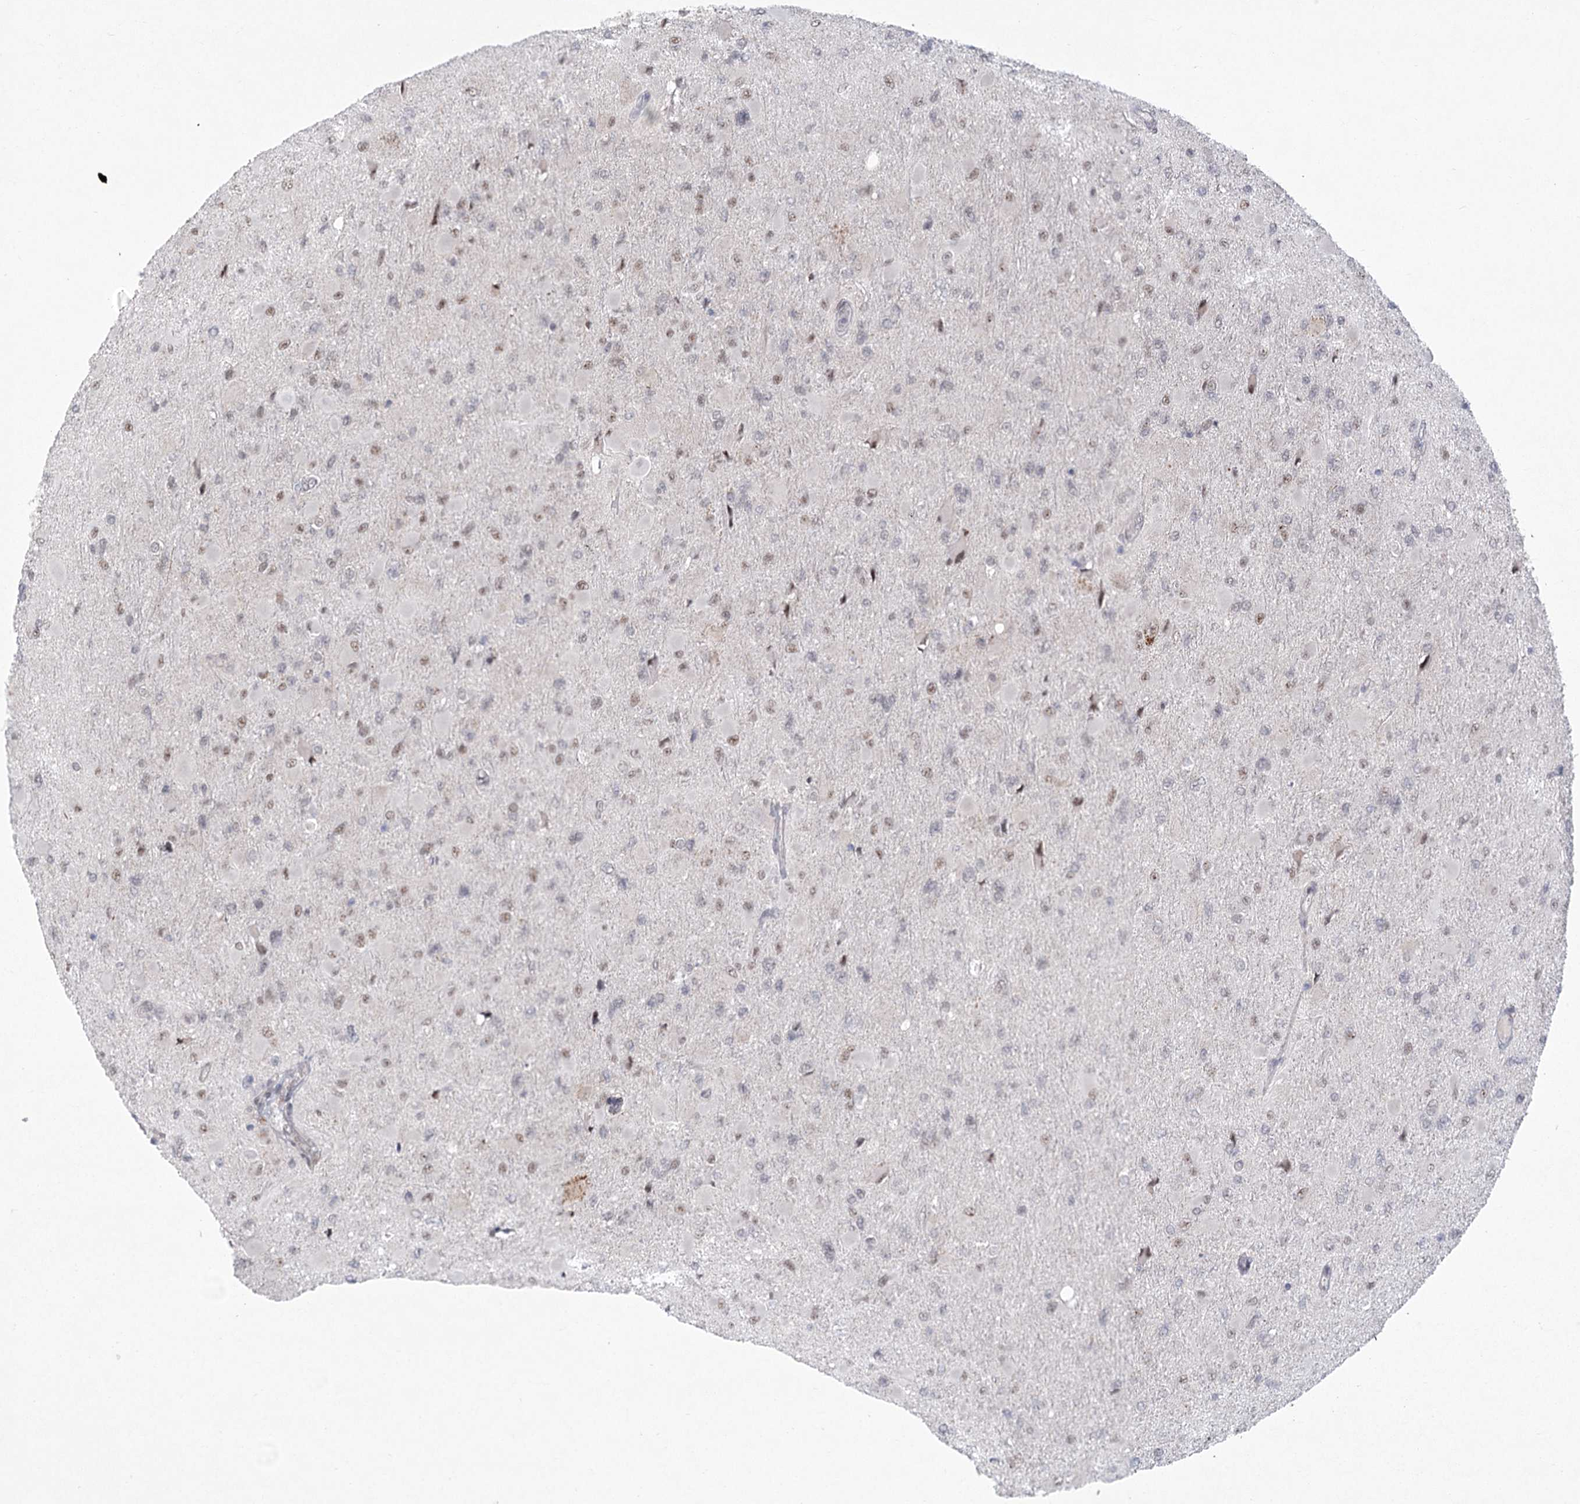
{"staining": {"intensity": "weak", "quantity": "25%-75%", "location": "nuclear"}, "tissue": "glioma", "cell_type": "Tumor cells", "image_type": "cancer", "snomed": [{"axis": "morphology", "description": "Glioma, malignant, High grade"}, {"axis": "topography", "description": "Cerebral cortex"}], "caption": "Immunohistochemistry image of neoplastic tissue: human glioma stained using immunohistochemistry demonstrates low levels of weak protein expression localized specifically in the nuclear of tumor cells, appearing as a nuclear brown color.", "gene": "CIB4", "patient": {"sex": "female", "age": 36}}